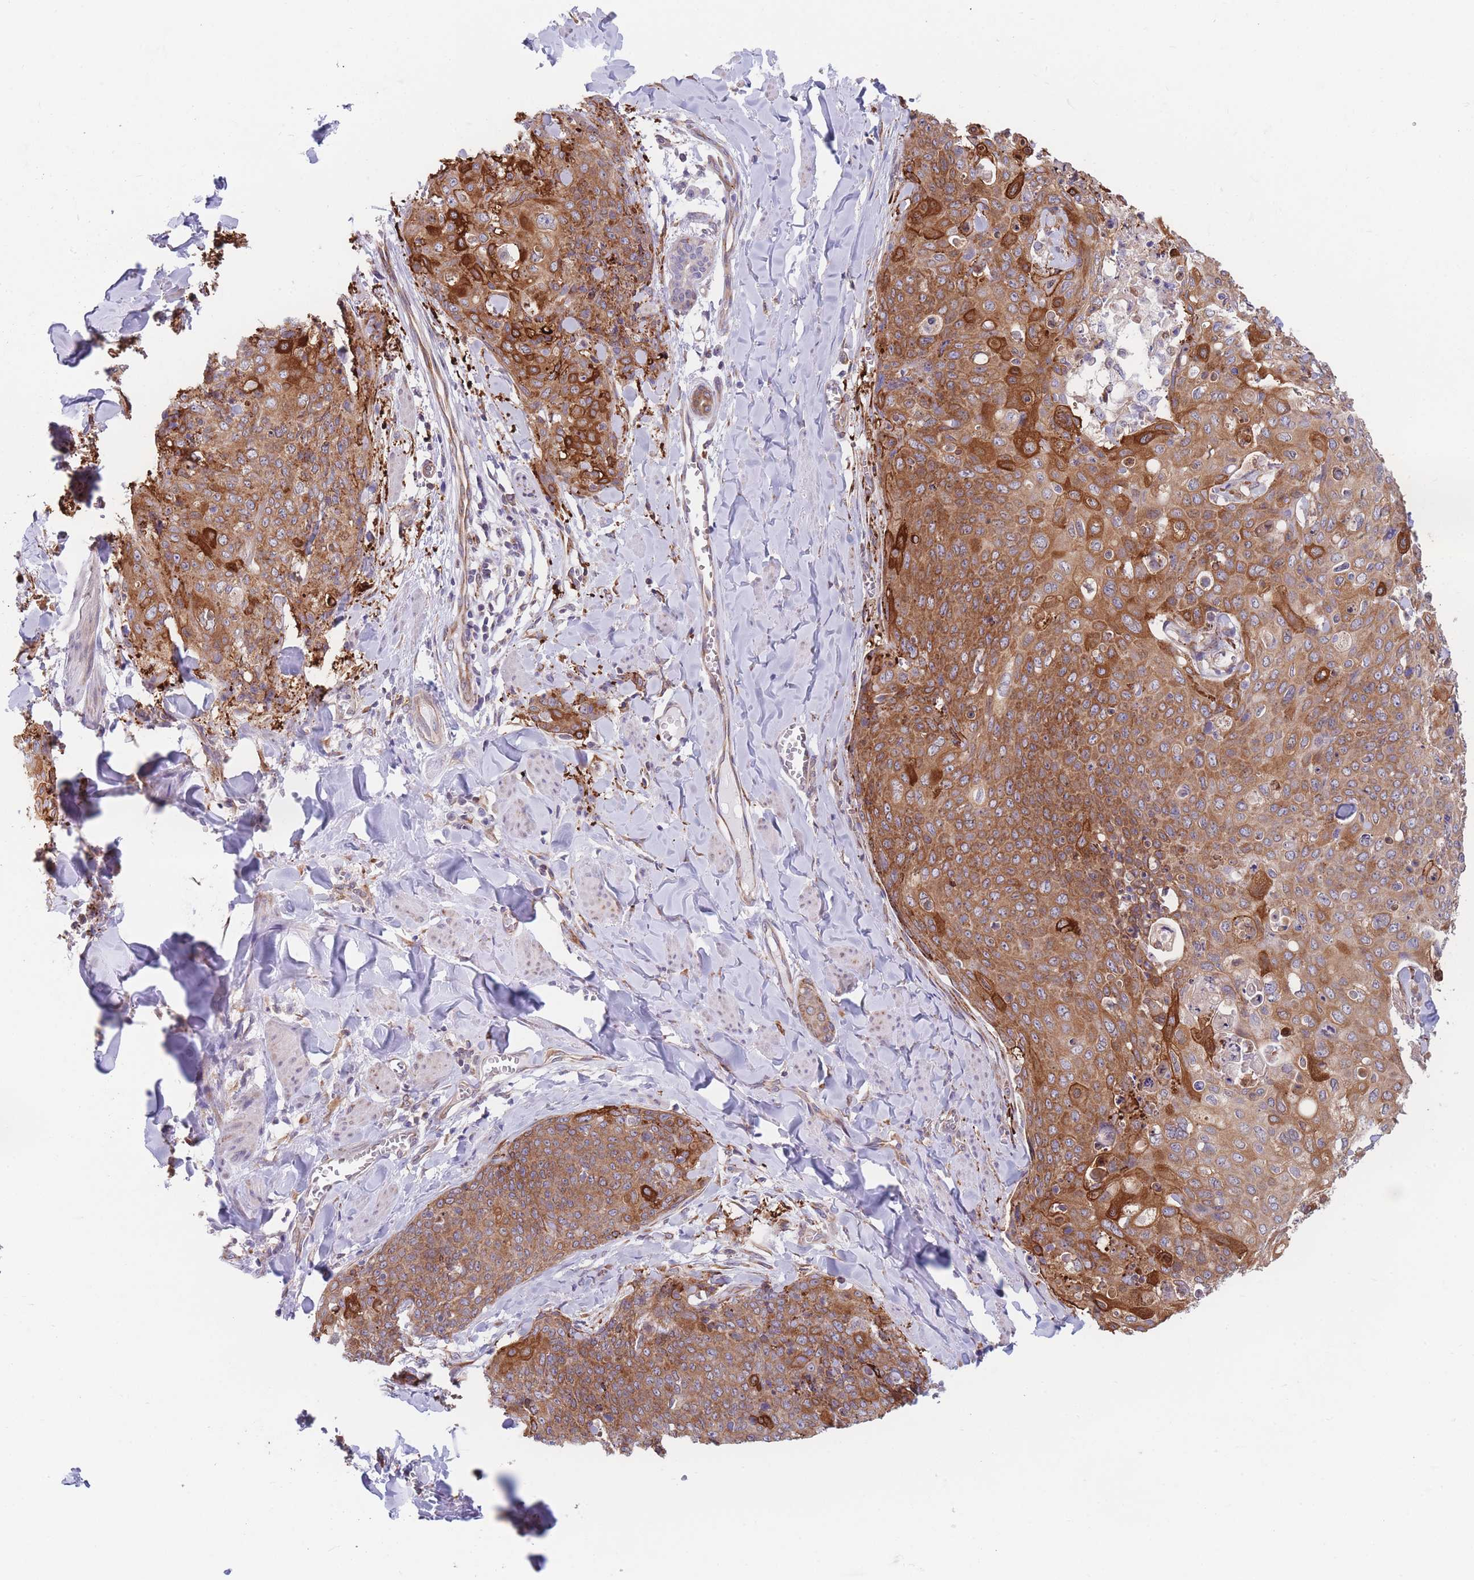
{"staining": {"intensity": "strong", "quantity": ">75%", "location": "cytoplasmic/membranous"}, "tissue": "skin cancer", "cell_type": "Tumor cells", "image_type": "cancer", "snomed": [{"axis": "morphology", "description": "Squamous cell carcinoma, NOS"}, {"axis": "topography", "description": "Skin"}, {"axis": "topography", "description": "Vulva"}], "caption": "This is an image of immunohistochemistry staining of skin cancer (squamous cell carcinoma), which shows strong expression in the cytoplasmic/membranous of tumor cells.", "gene": "AK9", "patient": {"sex": "female", "age": 85}}